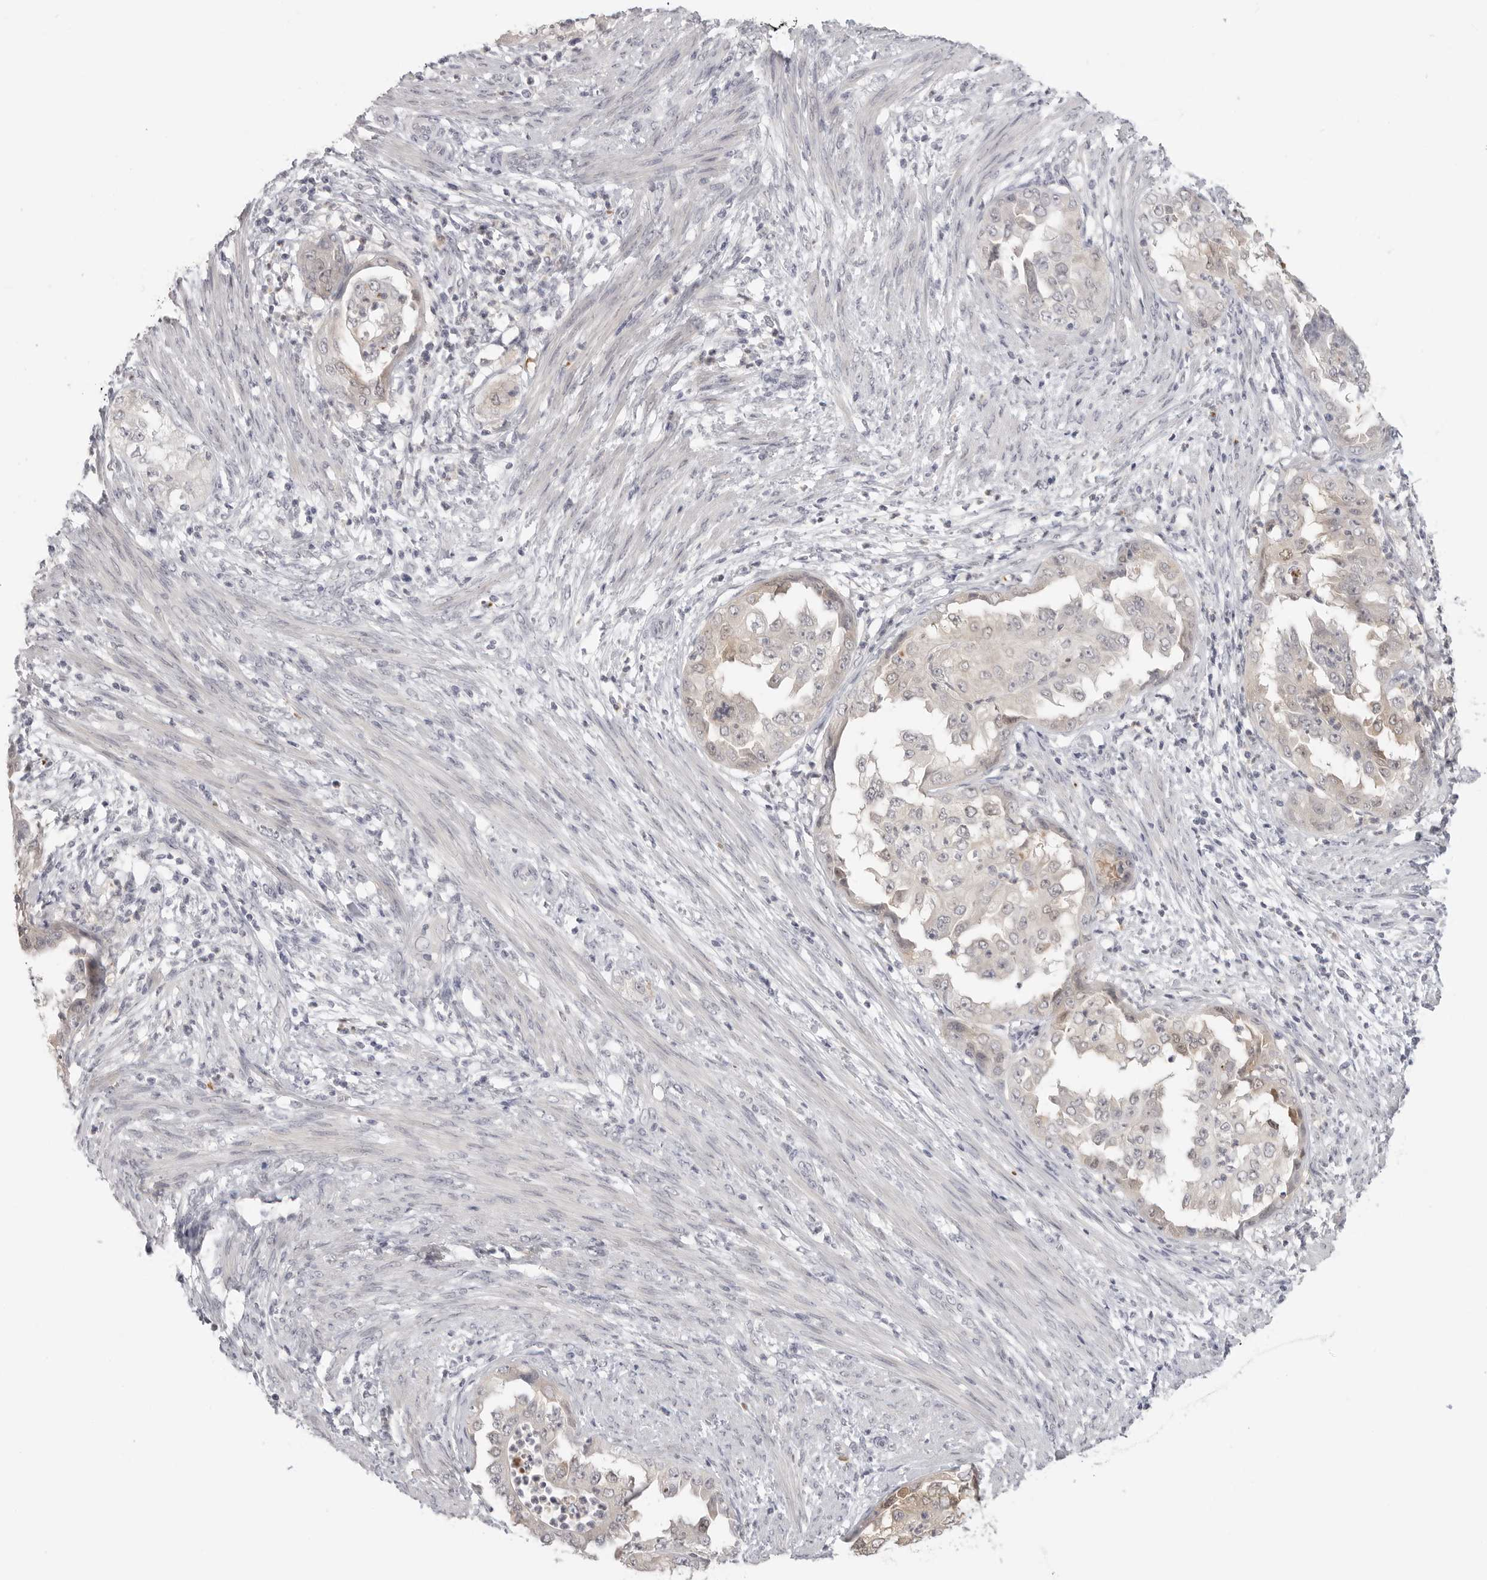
{"staining": {"intensity": "weak", "quantity": "<25%", "location": "nuclear"}, "tissue": "endometrial cancer", "cell_type": "Tumor cells", "image_type": "cancer", "snomed": [{"axis": "morphology", "description": "Adenocarcinoma, NOS"}, {"axis": "topography", "description": "Endometrium"}], "caption": "Tumor cells show no significant protein expression in endometrial cancer. Nuclei are stained in blue.", "gene": "HMGCS2", "patient": {"sex": "female", "age": 85}}